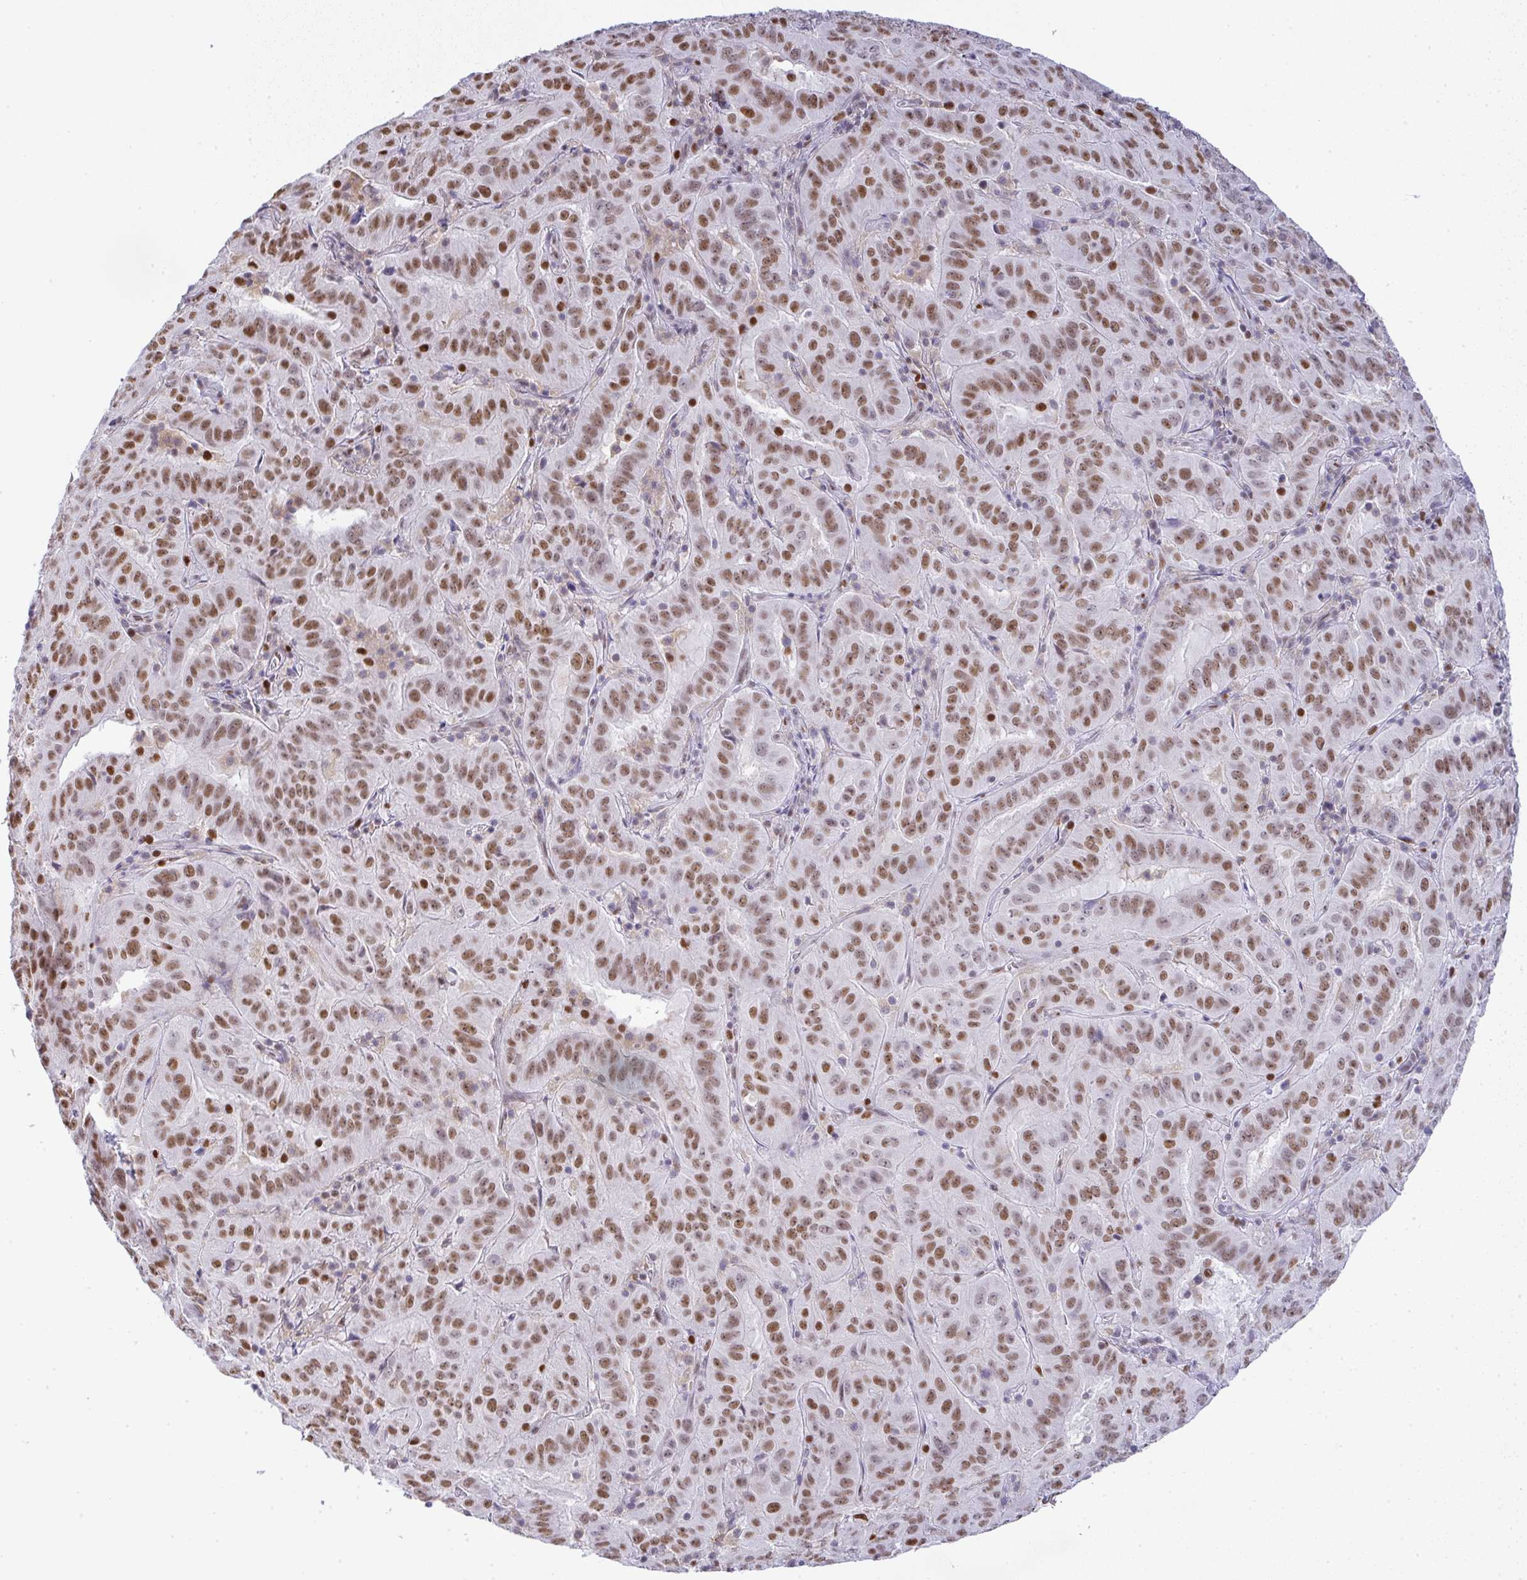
{"staining": {"intensity": "moderate", "quantity": ">75%", "location": "nuclear"}, "tissue": "pancreatic cancer", "cell_type": "Tumor cells", "image_type": "cancer", "snomed": [{"axis": "morphology", "description": "Adenocarcinoma, NOS"}, {"axis": "topography", "description": "Pancreas"}], "caption": "Tumor cells reveal moderate nuclear staining in about >75% of cells in pancreatic adenocarcinoma. (DAB (3,3'-diaminobenzidine) IHC with brightfield microscopy, high magnification).", "gene": "BBX", "patient": {"sex": "male", "age": 63}}